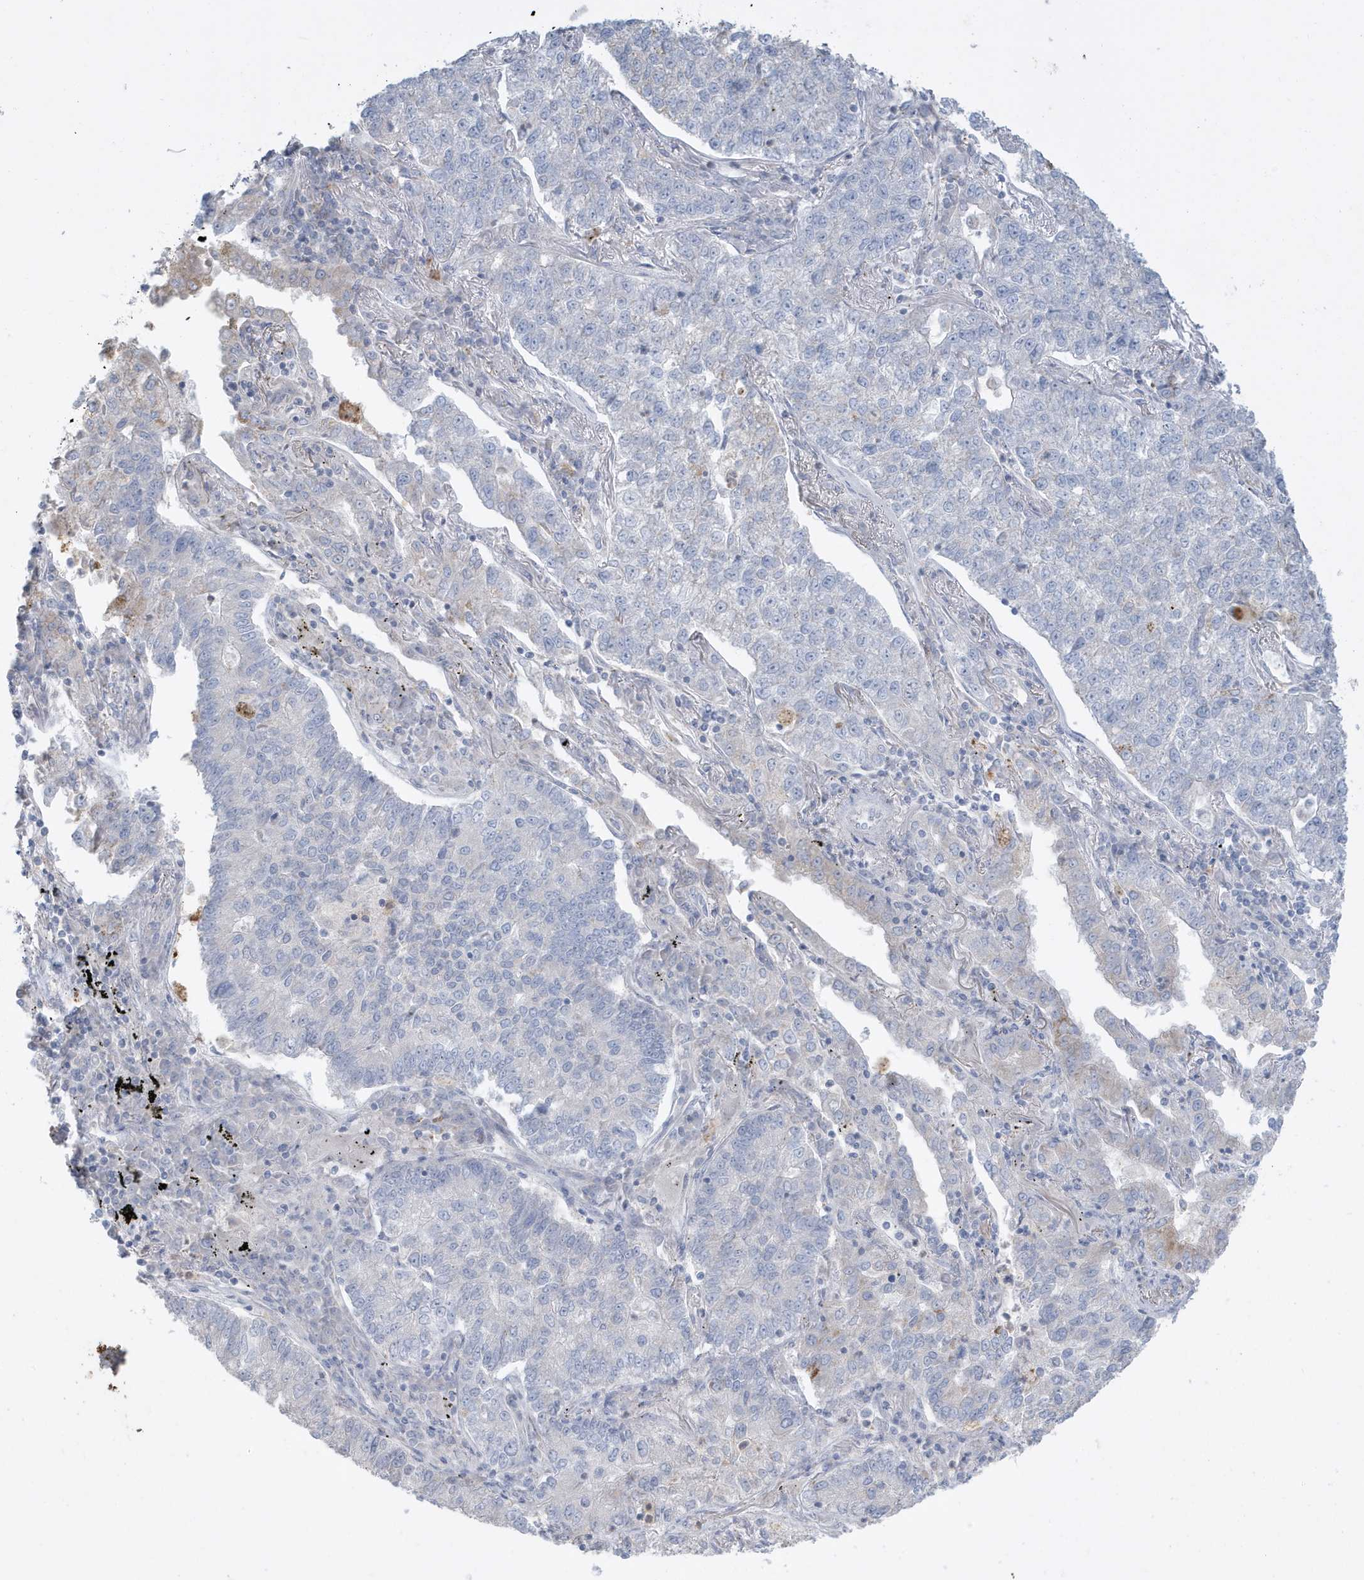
{"staining": {"intensity": "moderate", "quantity": "<25%", "location": "cytoplasmic/membranous"}, "tissue": "lung cancer", "cell_type": "Tumor cells", "image_type": "cancer", "snomed": [{"axis": "morphology", "description": "Adenocarcinoma, NOS"}, {"axis": "topography", "description": "Lung"}], "caption": "Lung cancer stained for a protein displays moderate cytoplasmic/membranous positivity in tumor cells.", "gene": "FNDC1", "patient": {"sex": "male", "age": 49}}